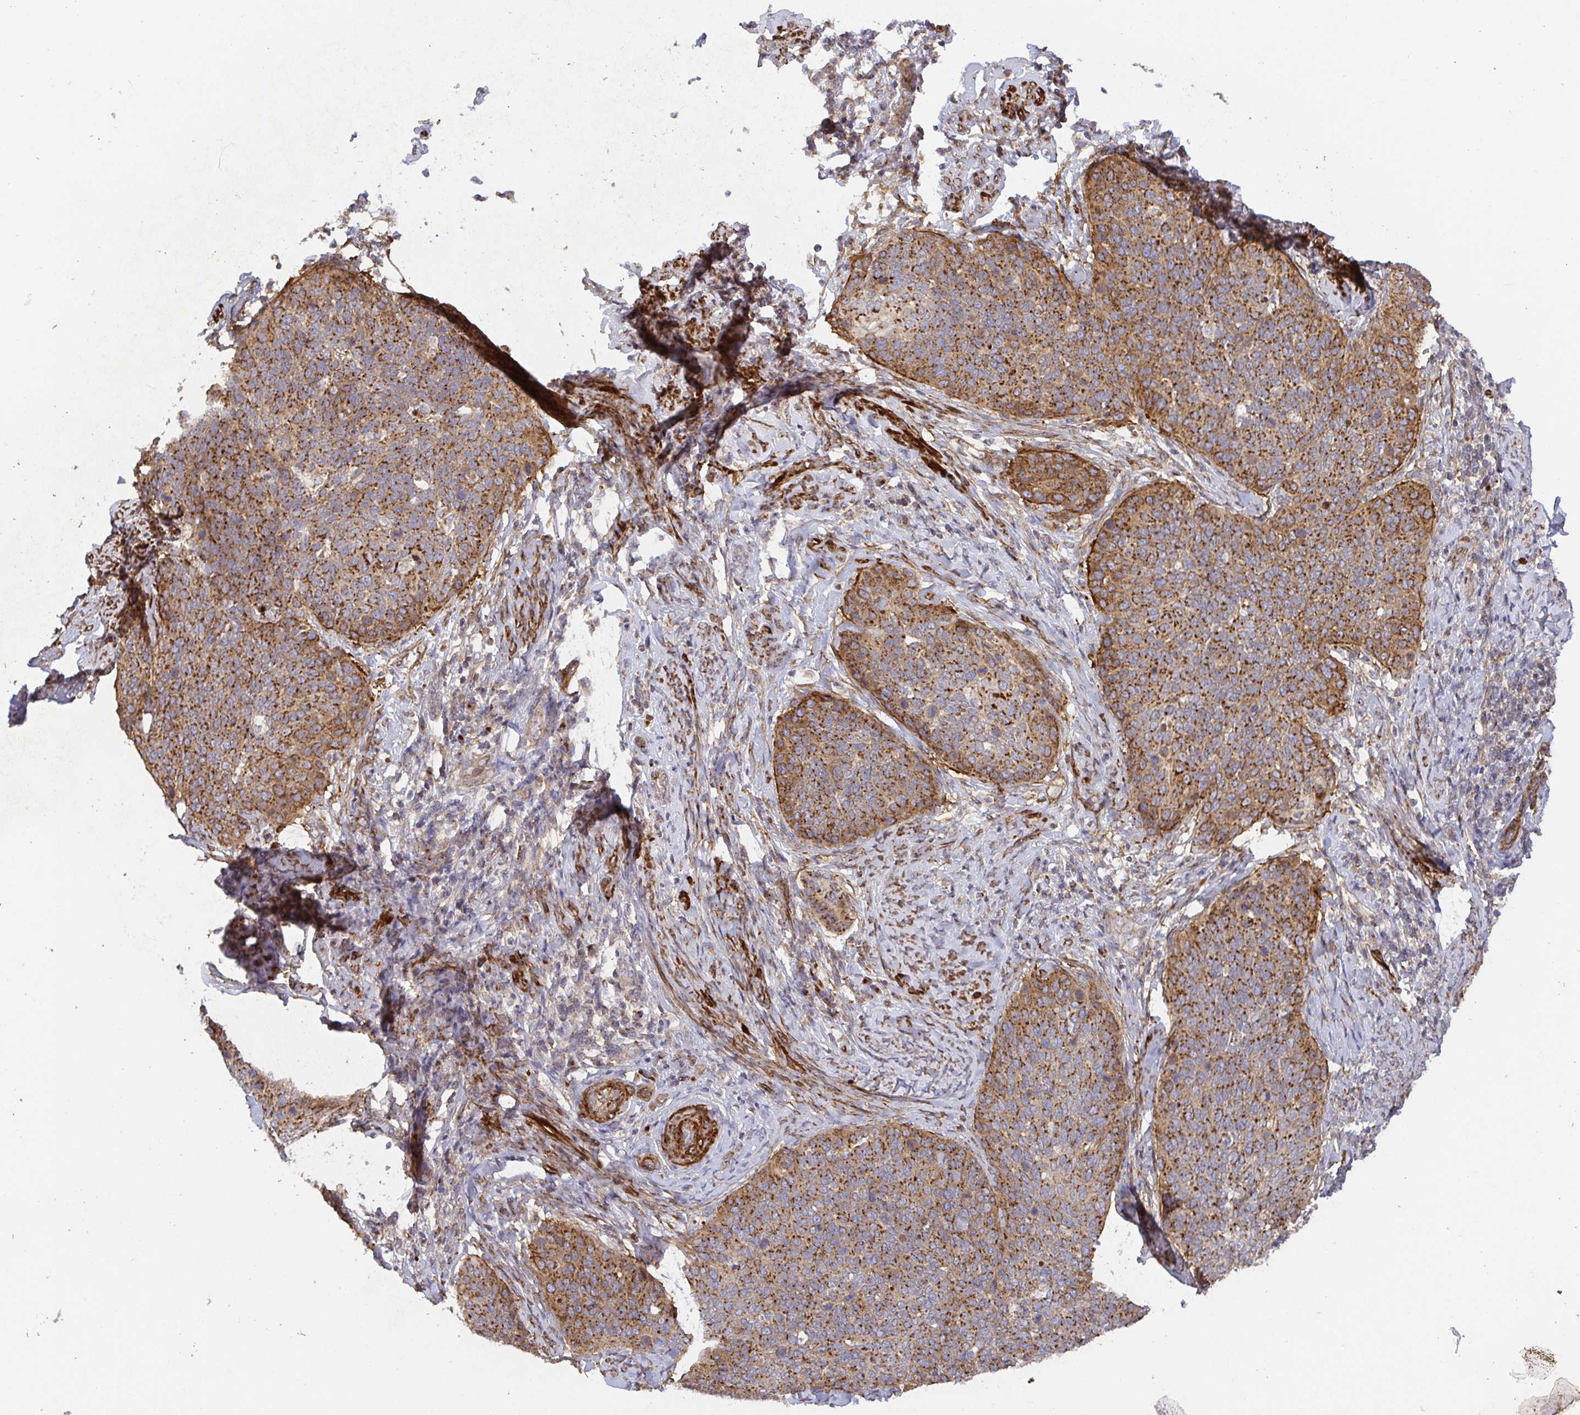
{"staining": {"intensity": "strong", "quantity": ">75%", "location": "cytoplasmic/membranous"}, "tissue": "cervical cancer", "cell_type": "Tumor cells", "image_type": "cancer", "snomed": [{"axis": "morphology", "description": "Squamous cell carcinoma, NOS"}, {"axis": "topography", "description": "Cervix"}], "caption": "High-power microscopy captured an immunohistochemistry histopathology image of squamous cell carcinoma (cervical), revealing strong cytoplasmic/membranous positivity in about >75% of tumor cells.", "gene": "TM9SF4", "patient": {"sex": "female", "age": 69}}